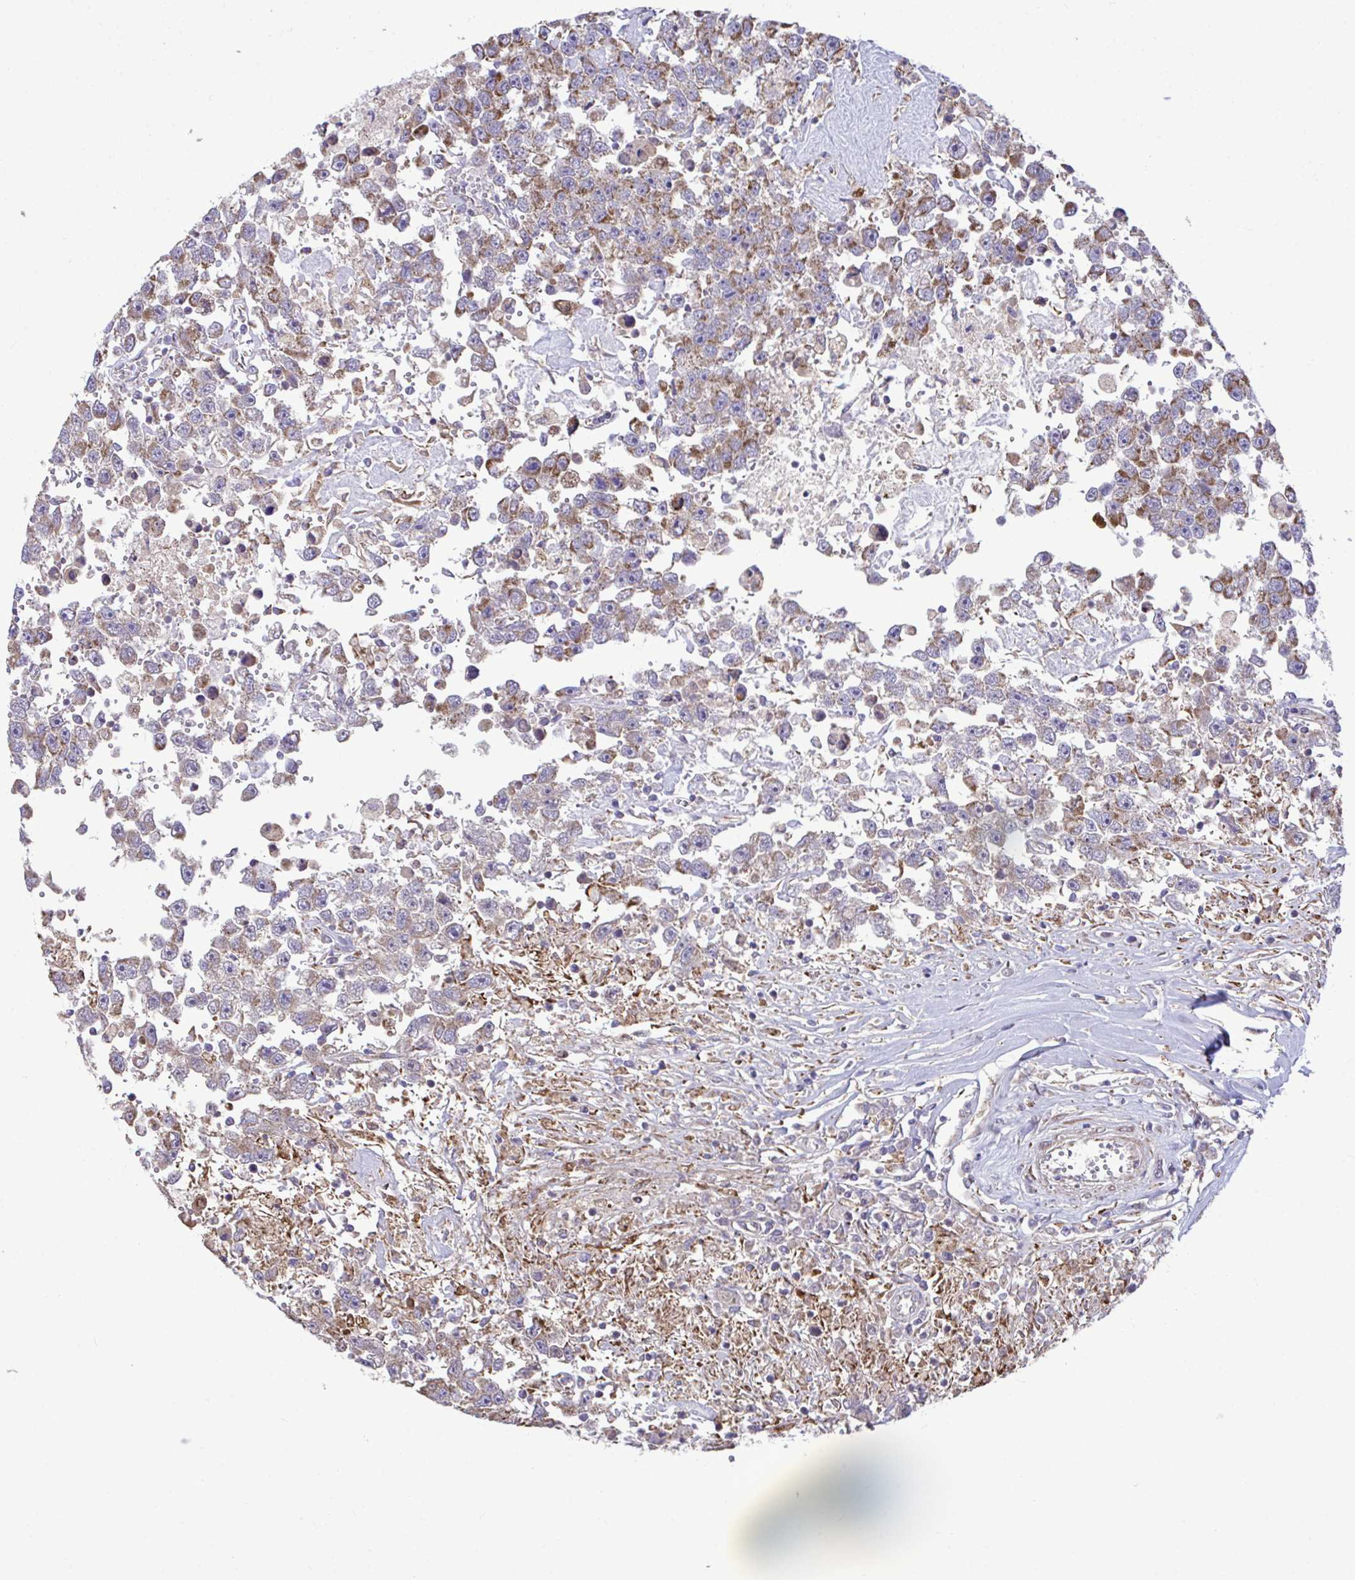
{"staining": {"intensity": "moderate", "quantity": ">75%", "location": "cytoplasmic/membranous"}, "tissue": "testis cancer", "cell_type": "Tumor cells", "image_type": "cancer", "snomed": [{"axis": "morphology", "description": "Carcinoma, Embryonal, NOS"}, {"axis": "topography", "description": "Testis"}], "caption": "DAB (3,3'-diaminobenzidine) immunohistochemical staining of embryonal carcinoma (testis) exhibits moderate cytoplasmic/membranous protein expression in approximately >75% of tumor cells.", "gene": "SARS2", "patient": {"sex": "male", "age": 83}}